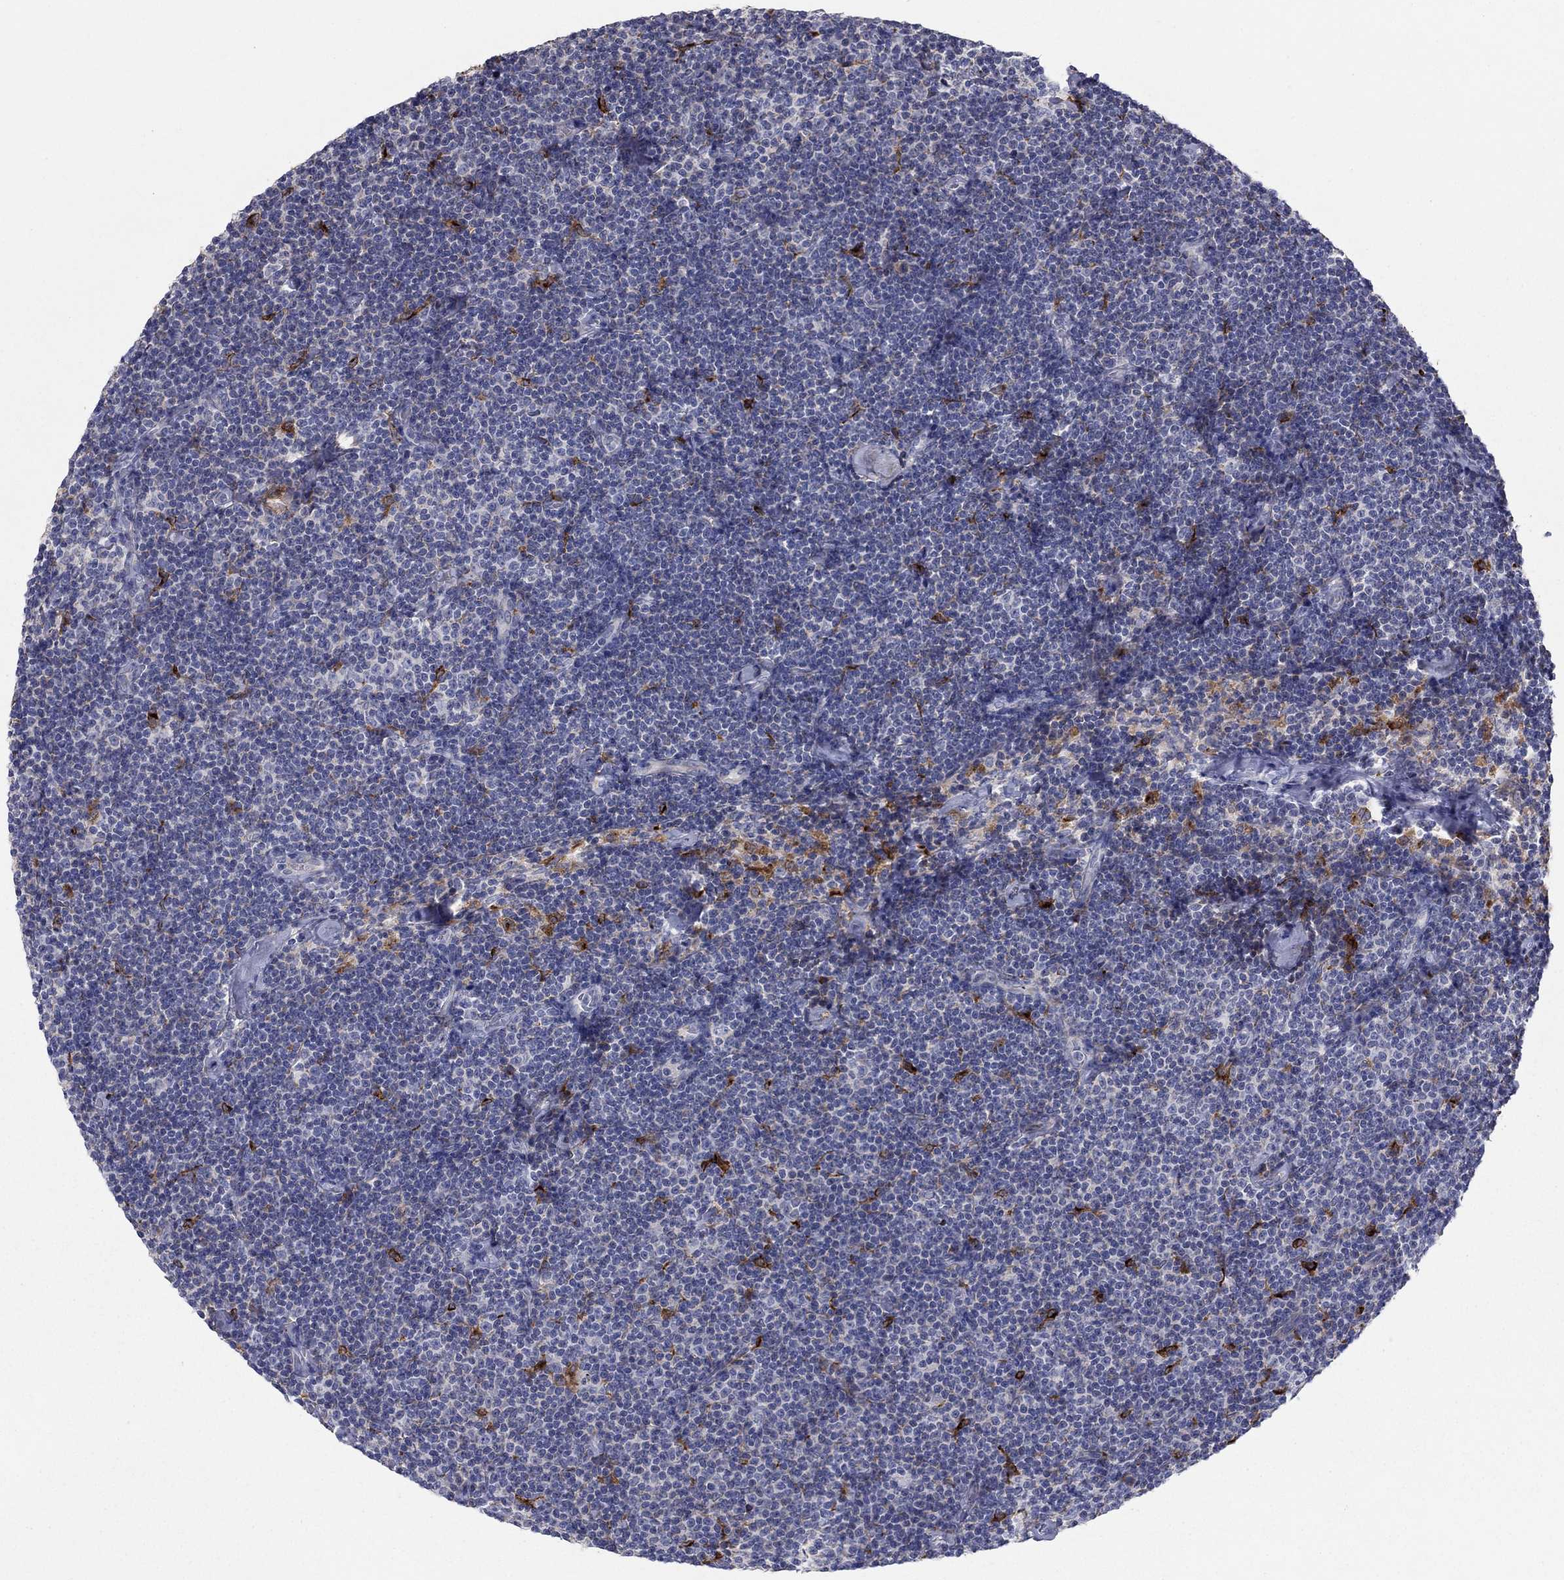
{"staining": {"intensity": "negative", "quantity": "none", "location": "none"}, "tissue": "lymphoma", "cell_type": "Tumor cells", "image_type": "cancer", "snomed": [{"axis": "morphology", "description": "Malignant lymphoma, non-Hodgkin's type, Low grade"}, {"axis": "topography", "description": "Lymph node"}], "caption": "This is an IHC micrograph of human low-grade malignant lymphoma, non-Hodgkin's type. There is no positivity in tumor cells.", "gene": "PTGDS", "patient": {"sex": "male", "age": 81}}